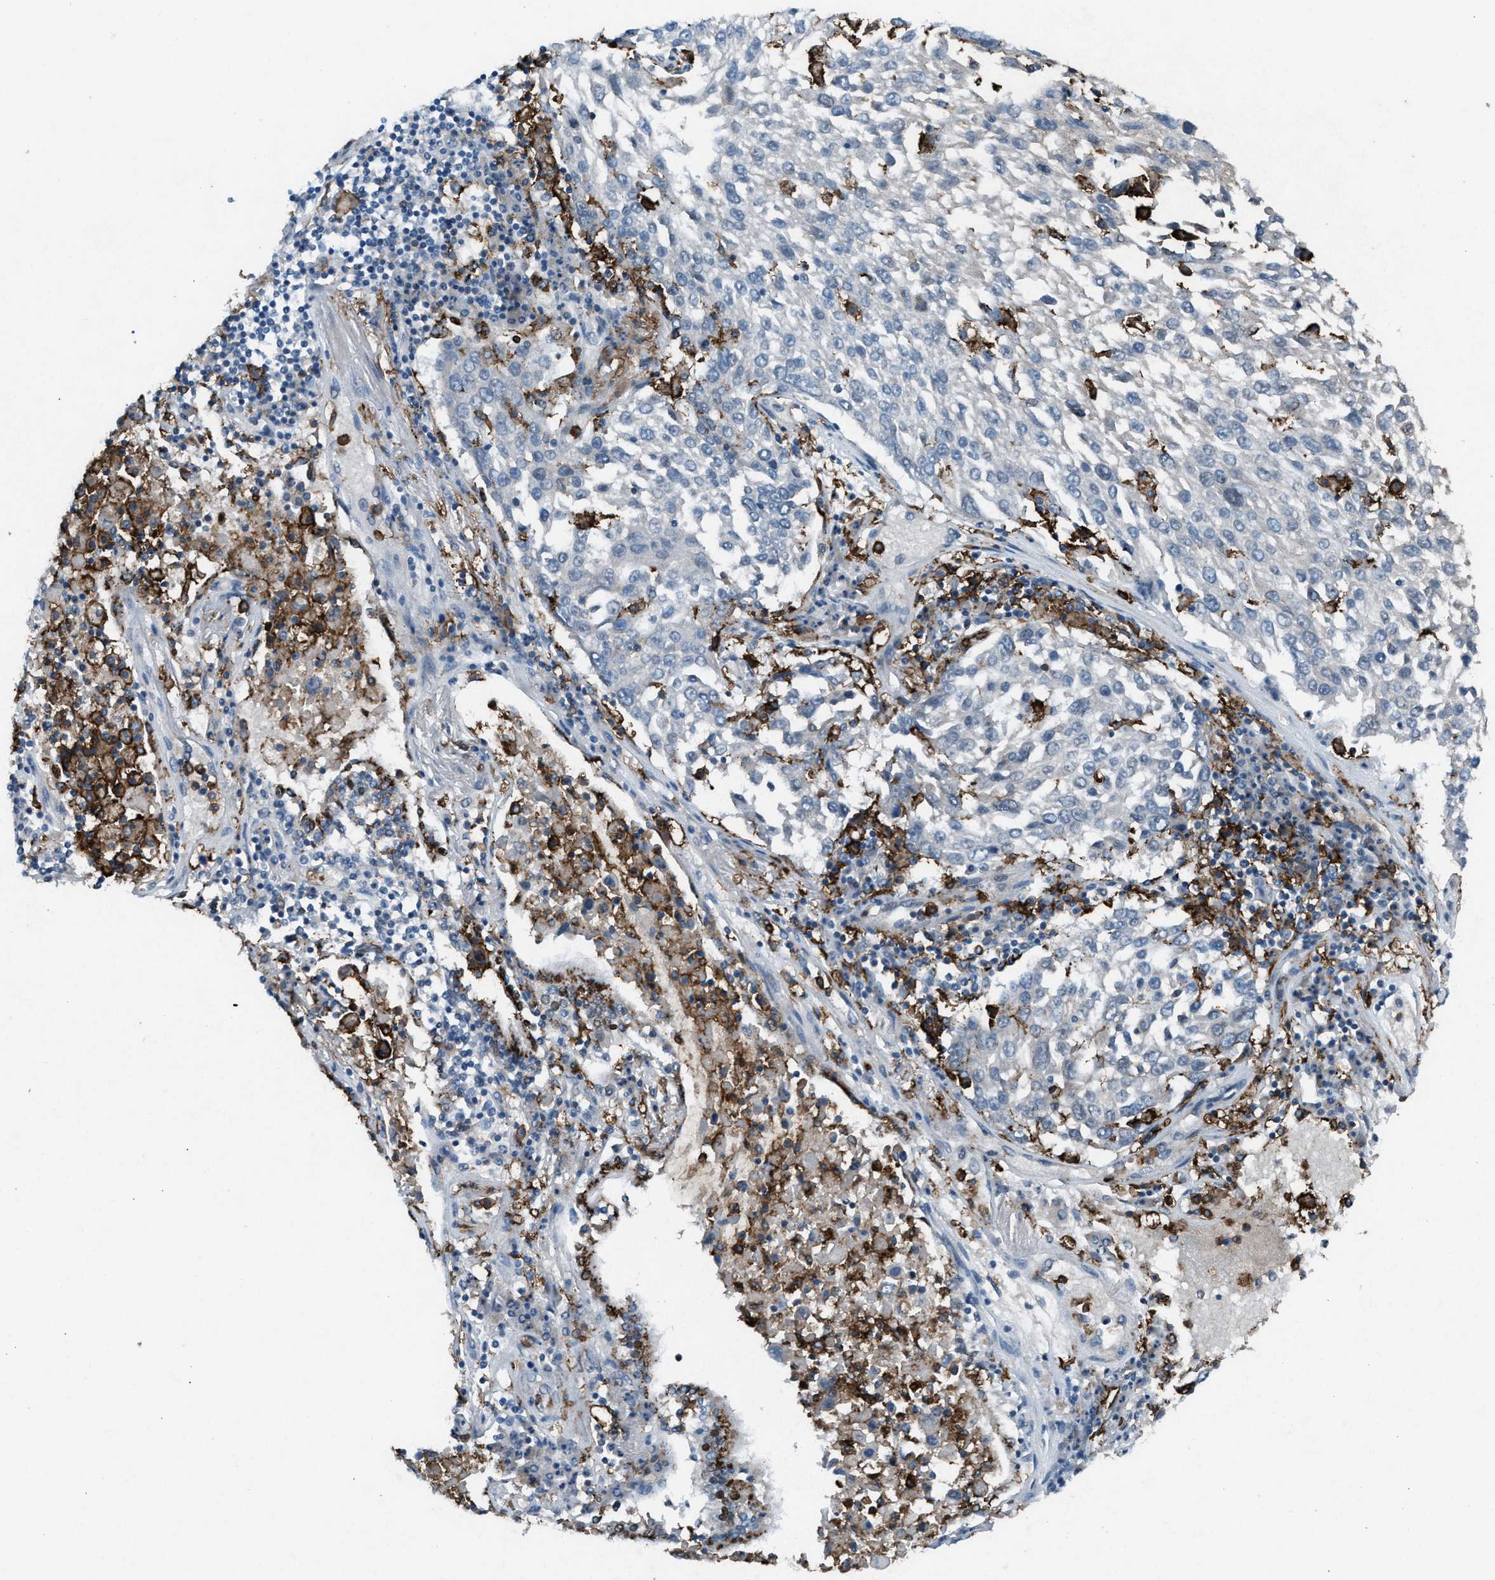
{"staining": {"intensity": "negative", "quantity": "none", "location": "none"}, "tissue": "lung cancer", "cell_type": "Tumor cells", "image_type": "cancer", "snomed": [{"axis": "morphology", "description": "Squamous cell carcinoma, NOS"}, {"axis": "topography", "description": "Lung"}], "caption": "IHC histopathology image of lung cancer stained for a protein (brown), which reveals no staining in tumor cells.", "gene": "FCER1G", "patient": {"sex": "male", "age": 65}}